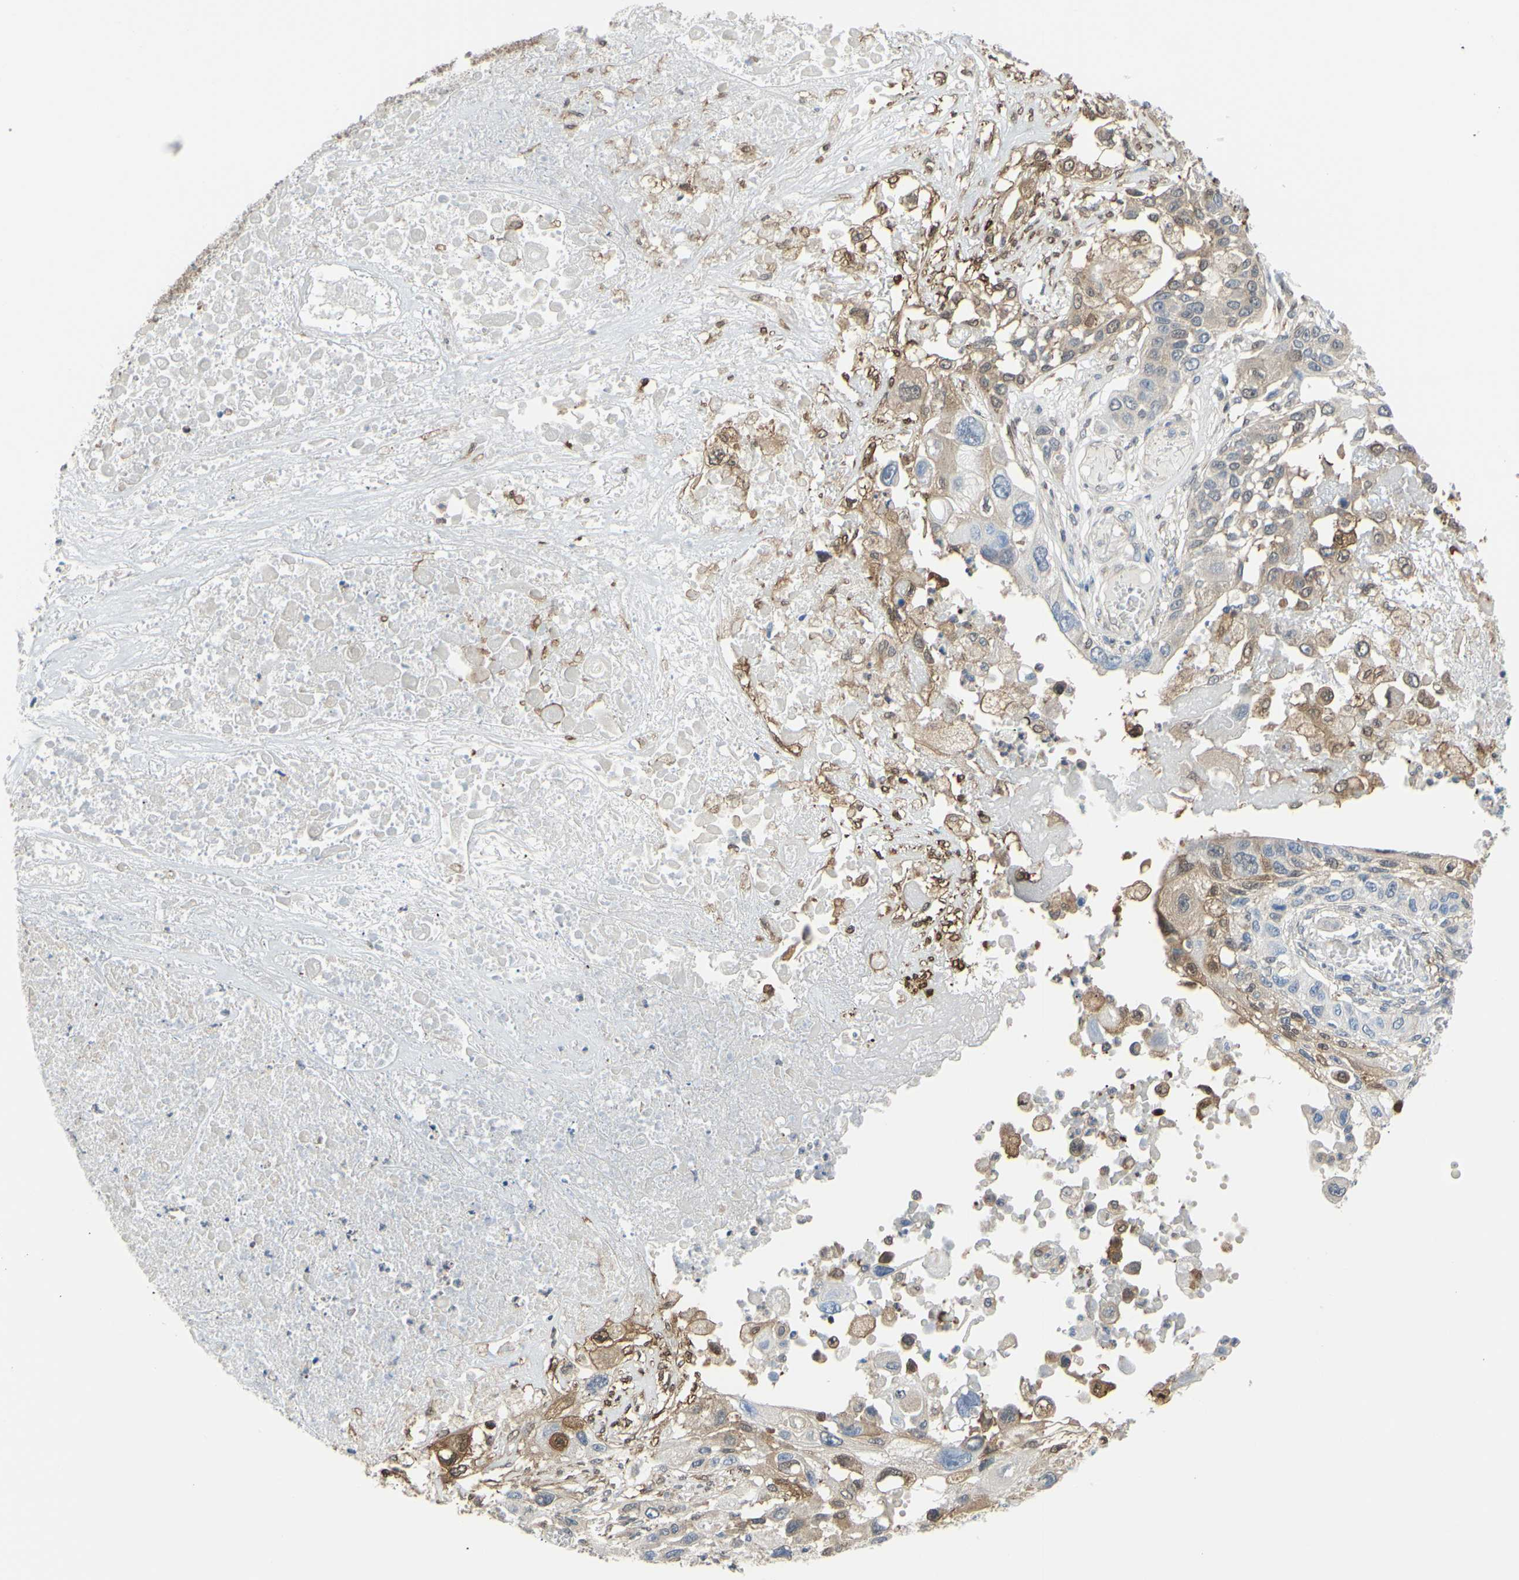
{"staining": {"intensity": "moderate", "quantity": "25%-75%", "location": "cytoplasmic/membranous"}, "tissue": "lung cancer", "cell_type": "Tumor cells", "image_type": "cancer", "snomed": [{"axis": "morphology", "description": "Squamous cell carcinoma, NOS"}, {"axis": "topography", "description": "Lung"}], "caption": "Brown immunohistochemical staining in human squamous cell carcinoma (lung) reveals moderate cytoplasmic/membranous staining in about 25%-75% of tumor cells.", "gene": "UPK3B", "patient": {"sex": "male", "age": 71}}